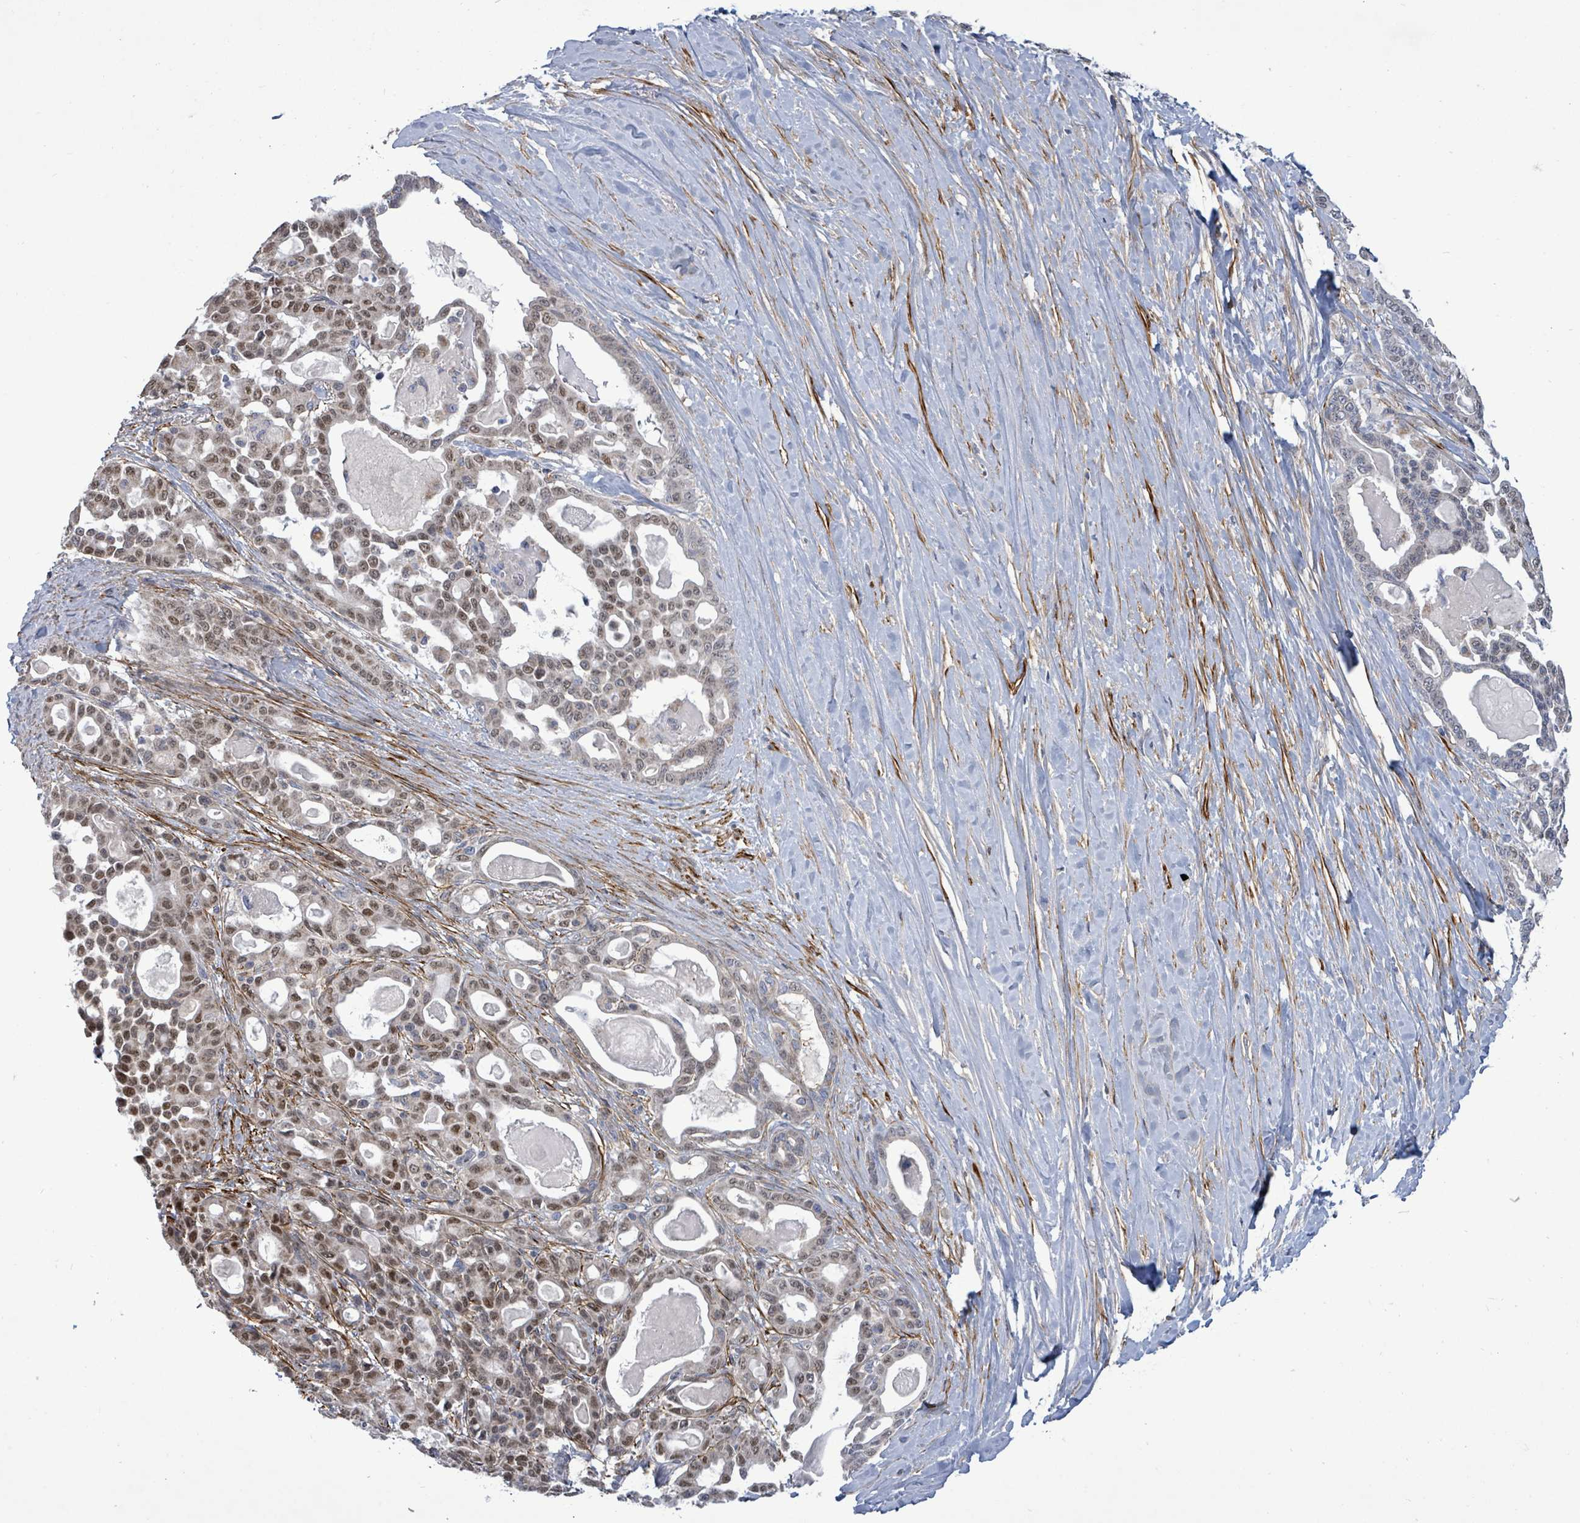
{"staining": {"intensity": "moderate", "quantity": ">75%", "location": "cytoplasmic/membranous,nuclear"}, "tissue": "pancreatic cancer", "cell_type": "Tumor cells", "image_type": "cancer", "snomed": [{"axis": "morphology", "description": "Adenocarcinoma, NOS"}, {"axis": "topography", "description": "Pancreas"}], "caption": "A brown stain shows moderate cytoplasmic/membranous and nuclear staining of a protein in adenocarcinoma (pancreatic) tumor cells.", "gene": "ZFPM1", "patient": {"sex": "male", "age": 63}}